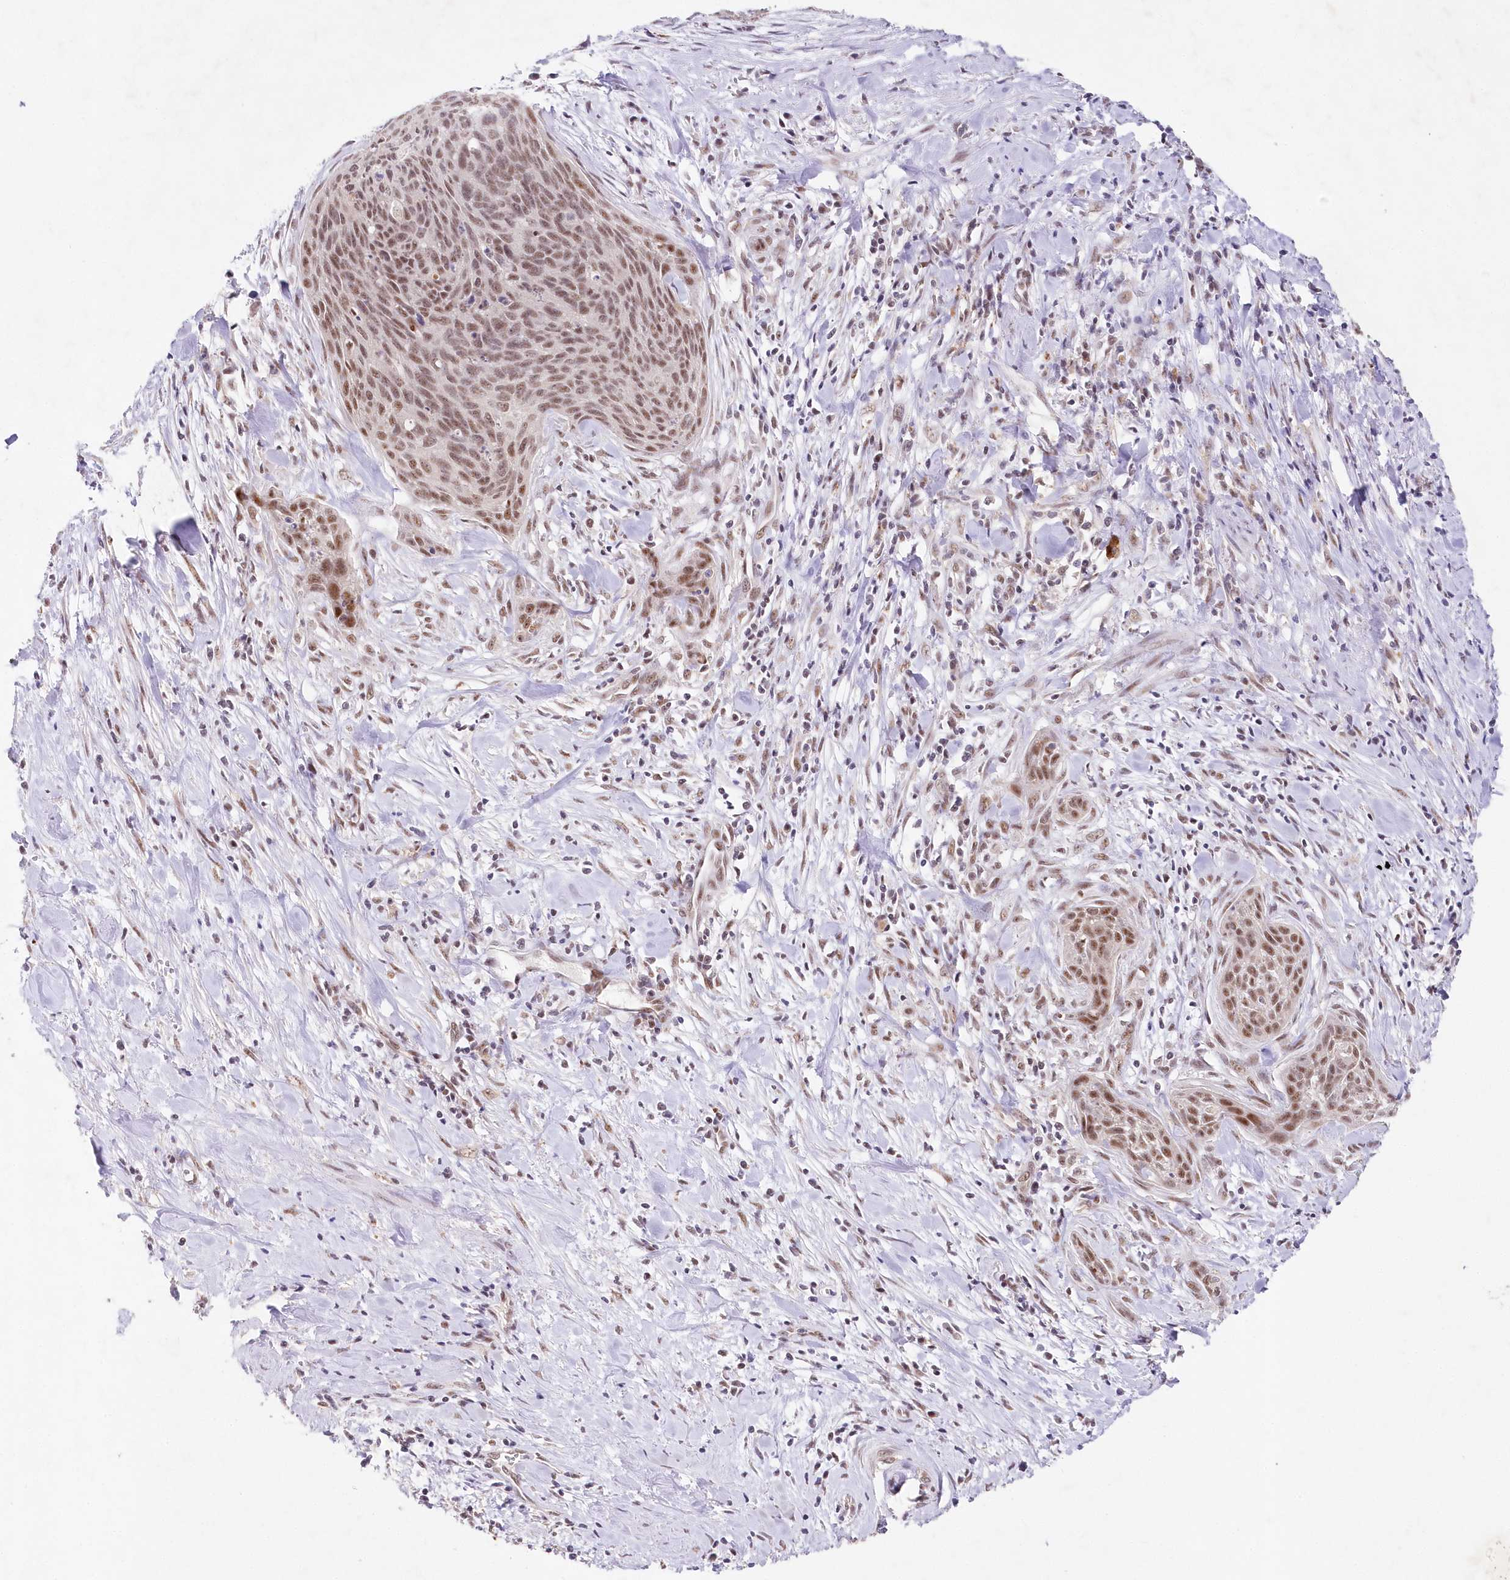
{"staining": {"intensity": "moderate", "quantity": ">75%", "location": "nuclear"}, "tissue": "cervical cancer", "cell_type": "Tumor cells", "image_type": "cancer", "snomed": [{"axis": "morphology", "description": "Squamous cell carcinoma, NOS"}, {"axis": "topography", "description": "Cervix"}], "caption": "Protein expression analysis of cervical squamous cell carcinoma reveals moderate nuclear expression in about >75% of tumor cells.", "gene": "RBM27", "patient": {"sex": "female", "age": 55}}